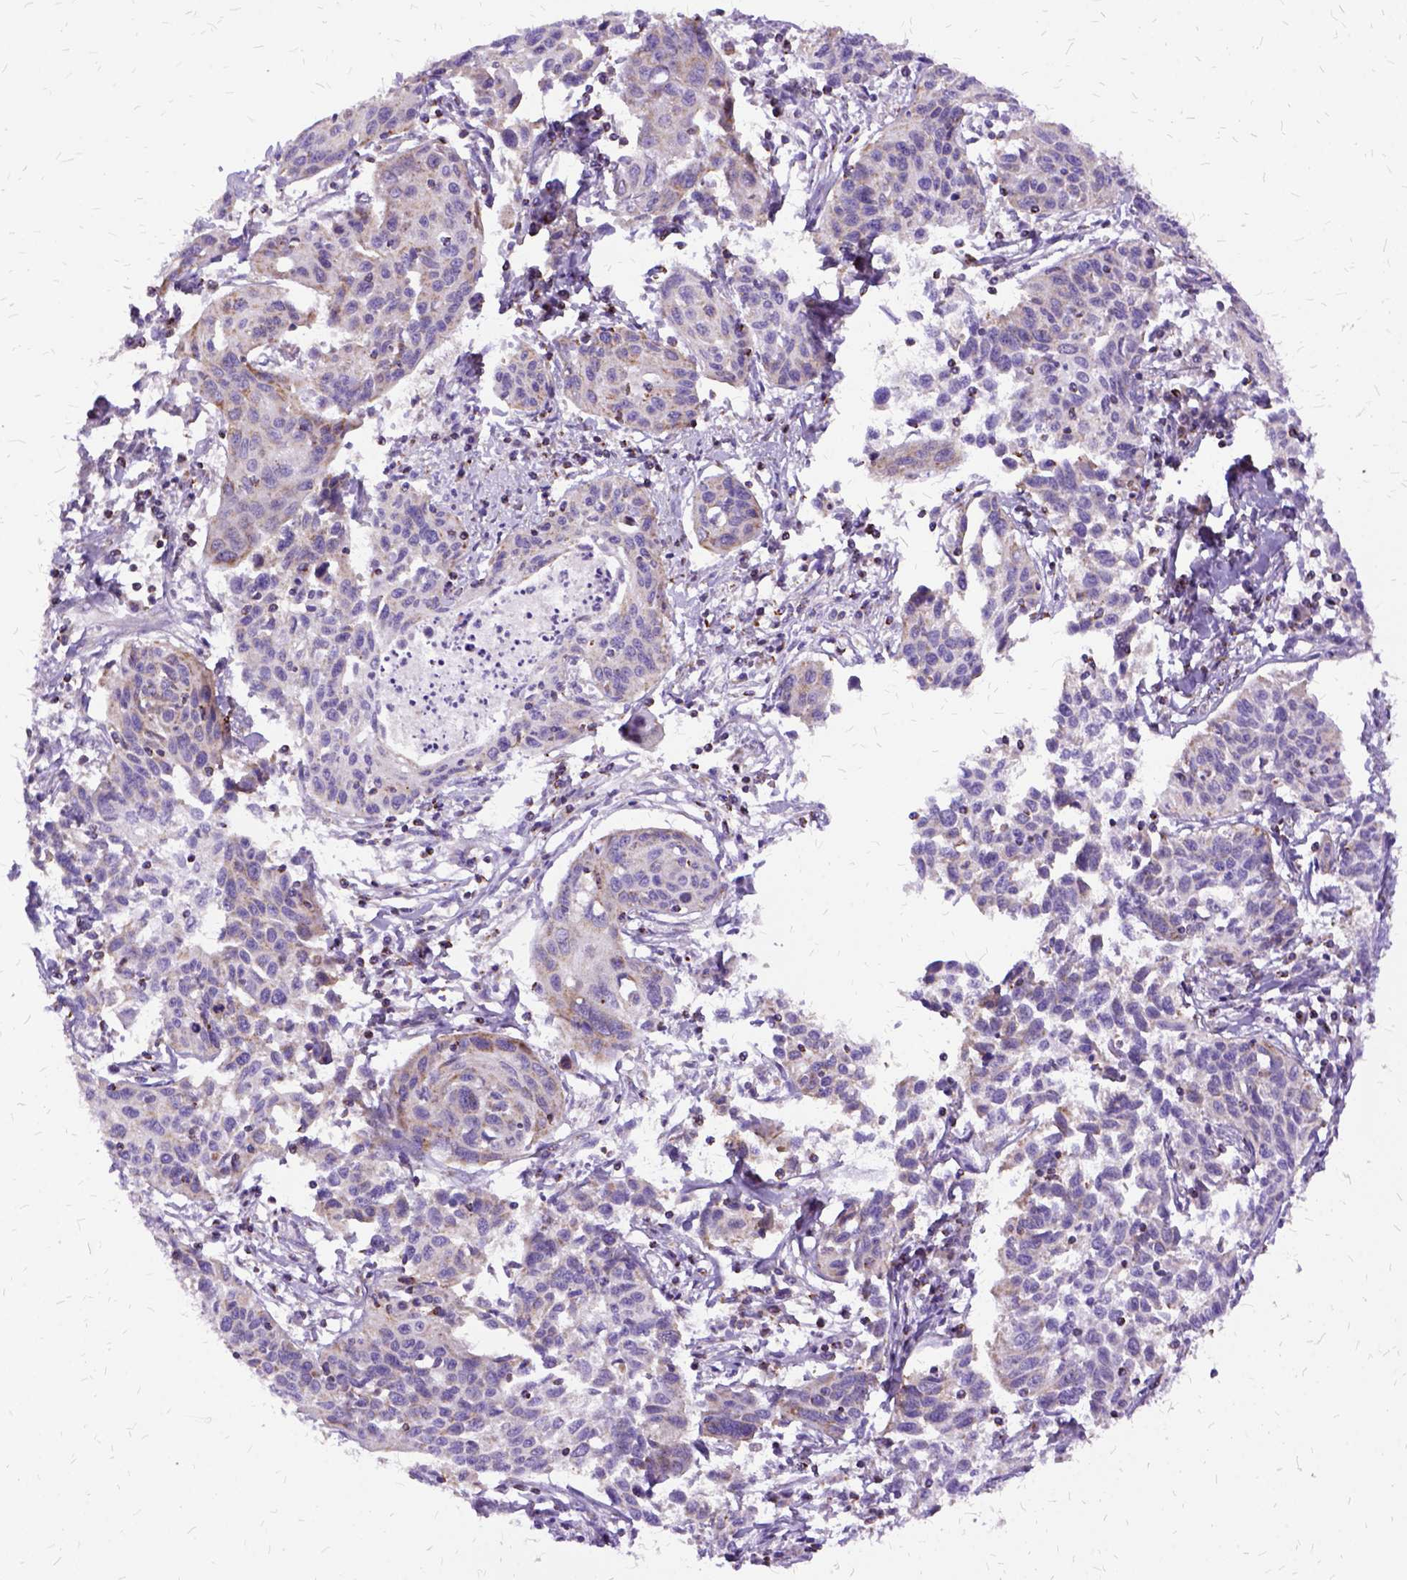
{"staining": {"intensity": "weak", "quantity": "<25%", "location": "cytoplasmic/membranous"}, "tissue": "cervical cancer", "cell_type": "Tumor cells", "image_type": "cancer", "snomed": [{"axis": "morphology", "description": "Squamous cell carcinoma, NOS"}, {"axis": "topography", "description": "Cervix"}], "caption": "Photomicrograph shows no protein expression in tumor cells of cervical squamous cell carcinoma tissue.", "gene": "OXCT1", "patient": {"sex": "female", "age": 31}}